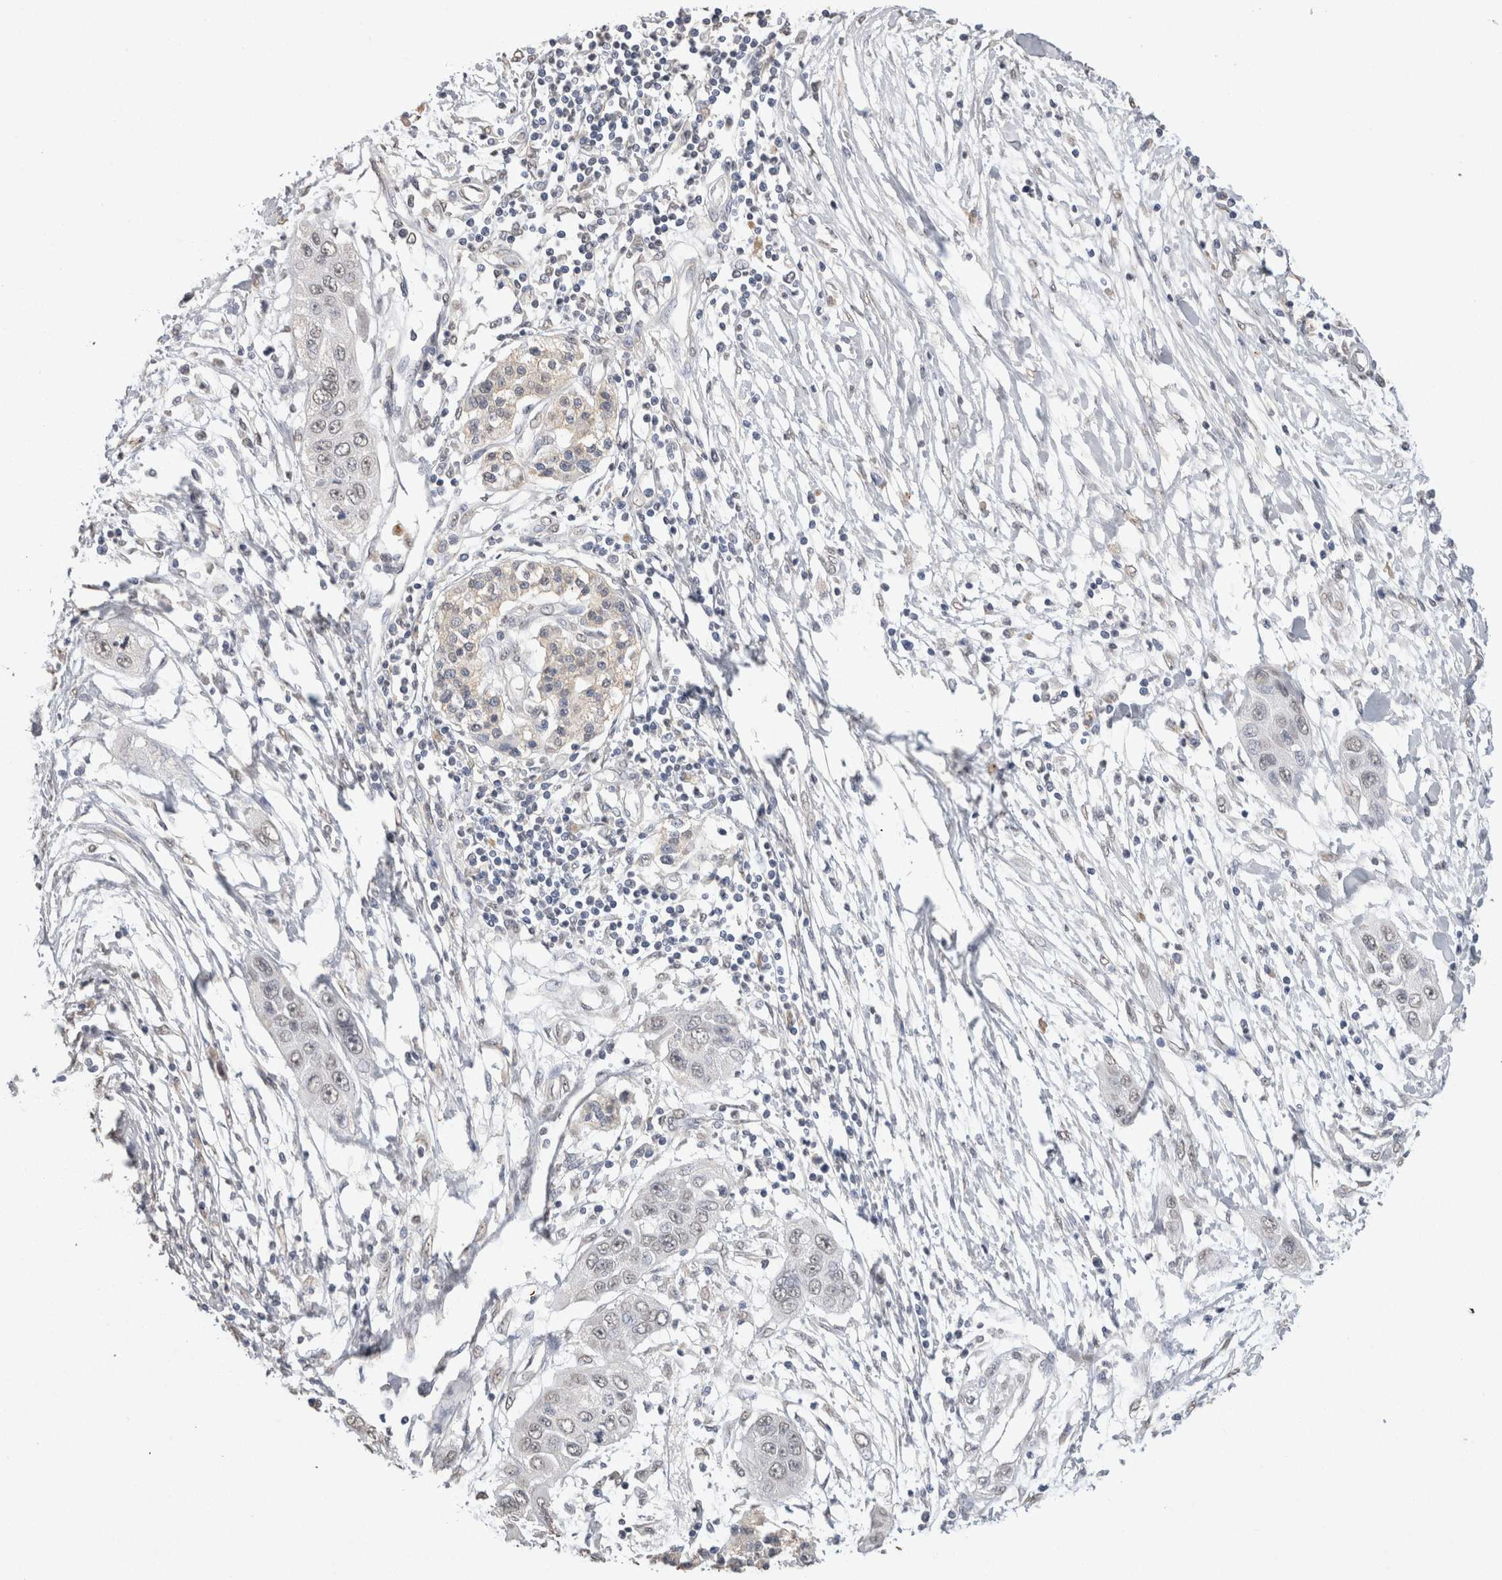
{"staining": {"intensity": "negative", "quantity": "none", "location": "none"}, "tissue": "pancreatic cancer", "cell_type": "Tumor cells", "image_type": "cancer", "snomed": [{"axis": "morphology", "description": "Adenocarcinoma, NOS"}, {"axis": "topography", "description": "Pancreas"}], "caption": "Immunohistochemistry of human pancreatic cancer (adenocarcinoma) shows no expression in tumor cells.", "gene": "NAALADL2", "patient": {"sex": "female", "age": 70}}